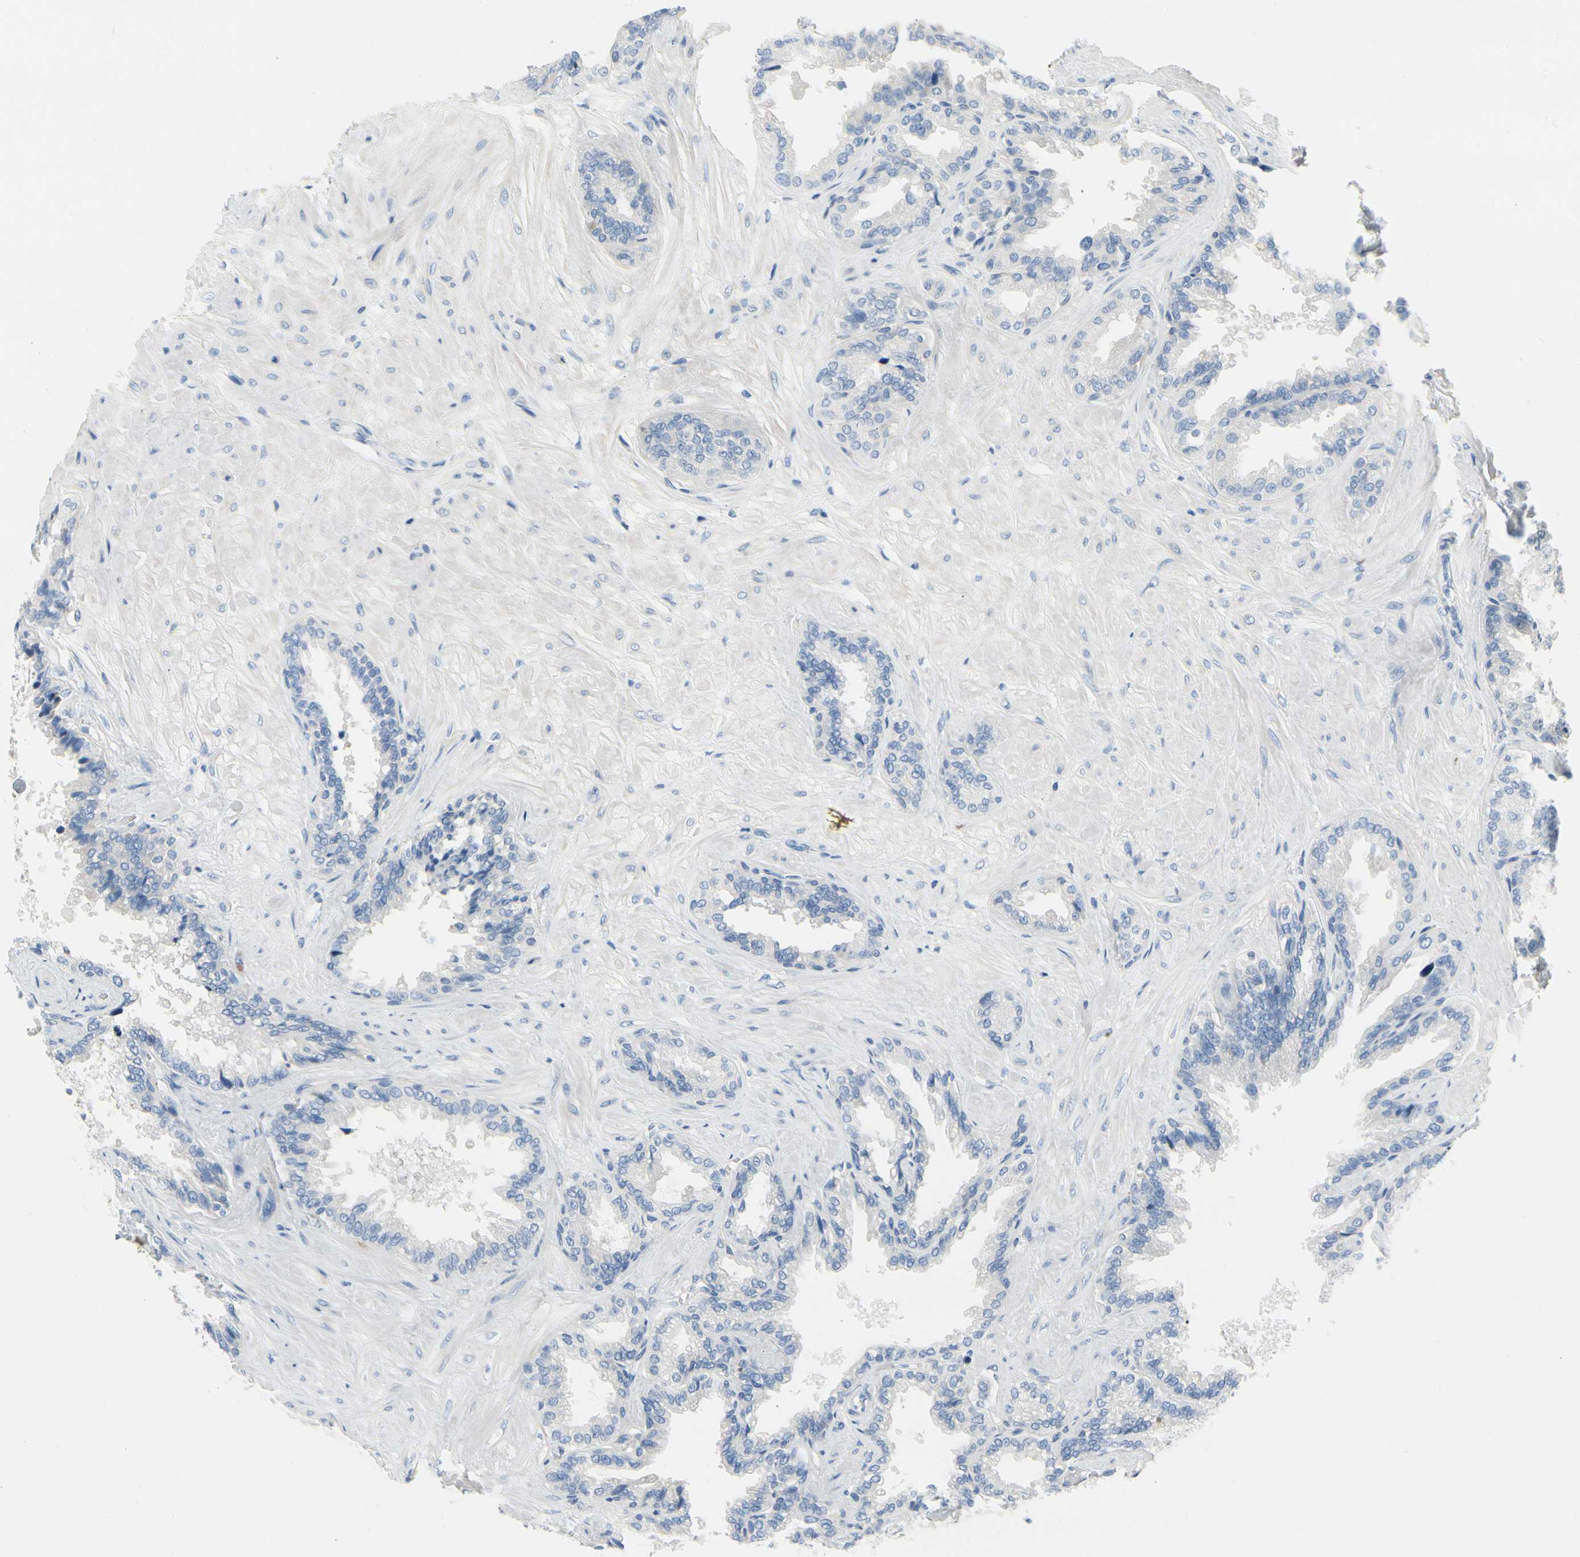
{"staining": {"intensity": "negative", "quantity": "none", "location": "none"}, "tissue": "seminal vesicle", "cell_type": "Glandular cells", "image_type": "normal", "snomed": [{"axis": "morphology", "description": "Normal tissue, NOS"}, {"axis": "topography", "description": "Seminal veicle"}], "caption": "Immunohistochemical staining of normal human seminal vesicle reveals no significant staining in glandular cells.", "gene": "STXBP1", "patient": {"sex": "male", "age": 46}}